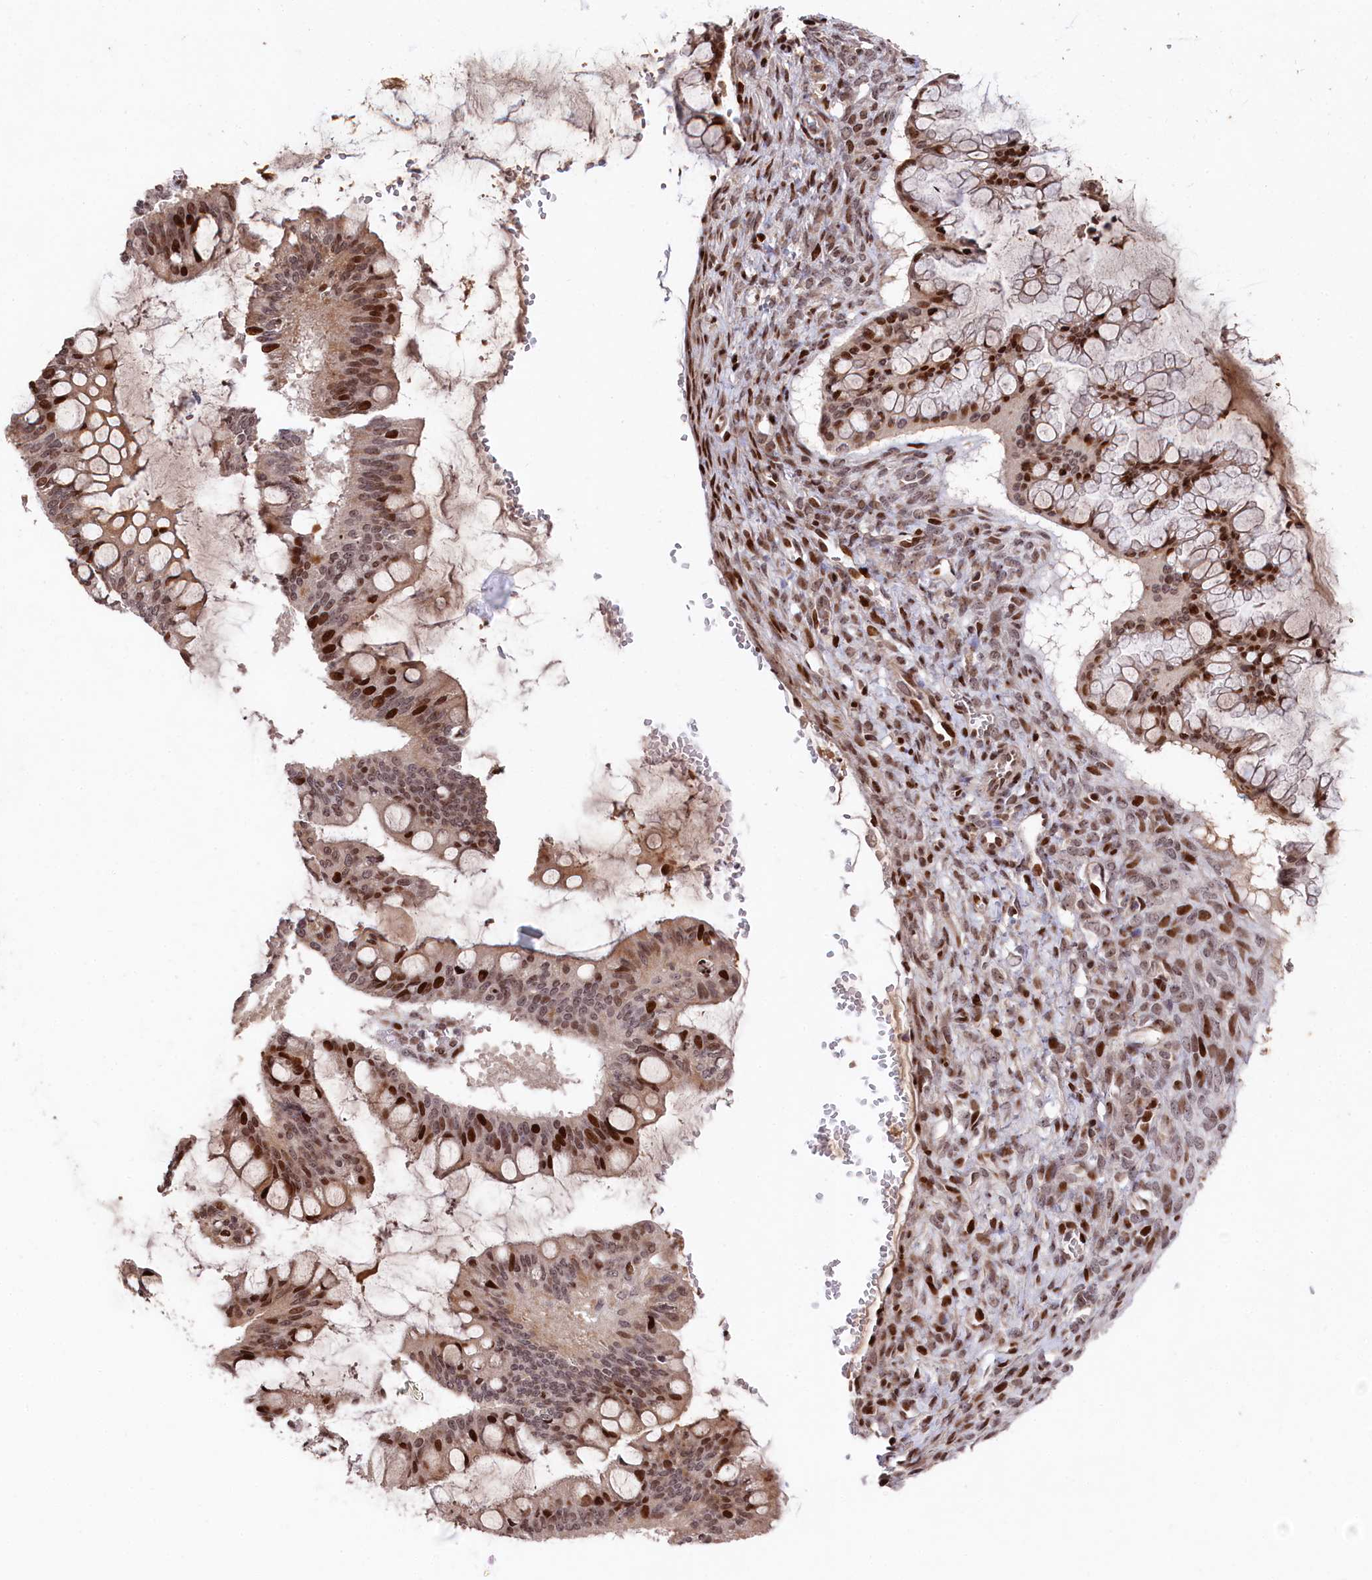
{"staining": {"intensity": "strong", "quantity": ">75%", "location": "cytoplasmic/membranous,nuclear"}, "tissue": "ovarian cancer", "cell_type": "Tumor cells", "image_type": "cancer", "snomed": [{"axis": "morphology", "description": "Cystadenocarcinoma, mucinous, NOS"}, {"axis": "topography", "description": "Ovary"}], "caption": "A brown stain highlights strong cytoplasmic/membranous and nuclear positivity of a protein in human mucinous cystadenocarcinoma (ovarian) tumor cells. The protein is shown in brown color, while the nuclei are stained blue.", "gene": "MCF2L2", "patient": {"sex": "female", "age": 73}}